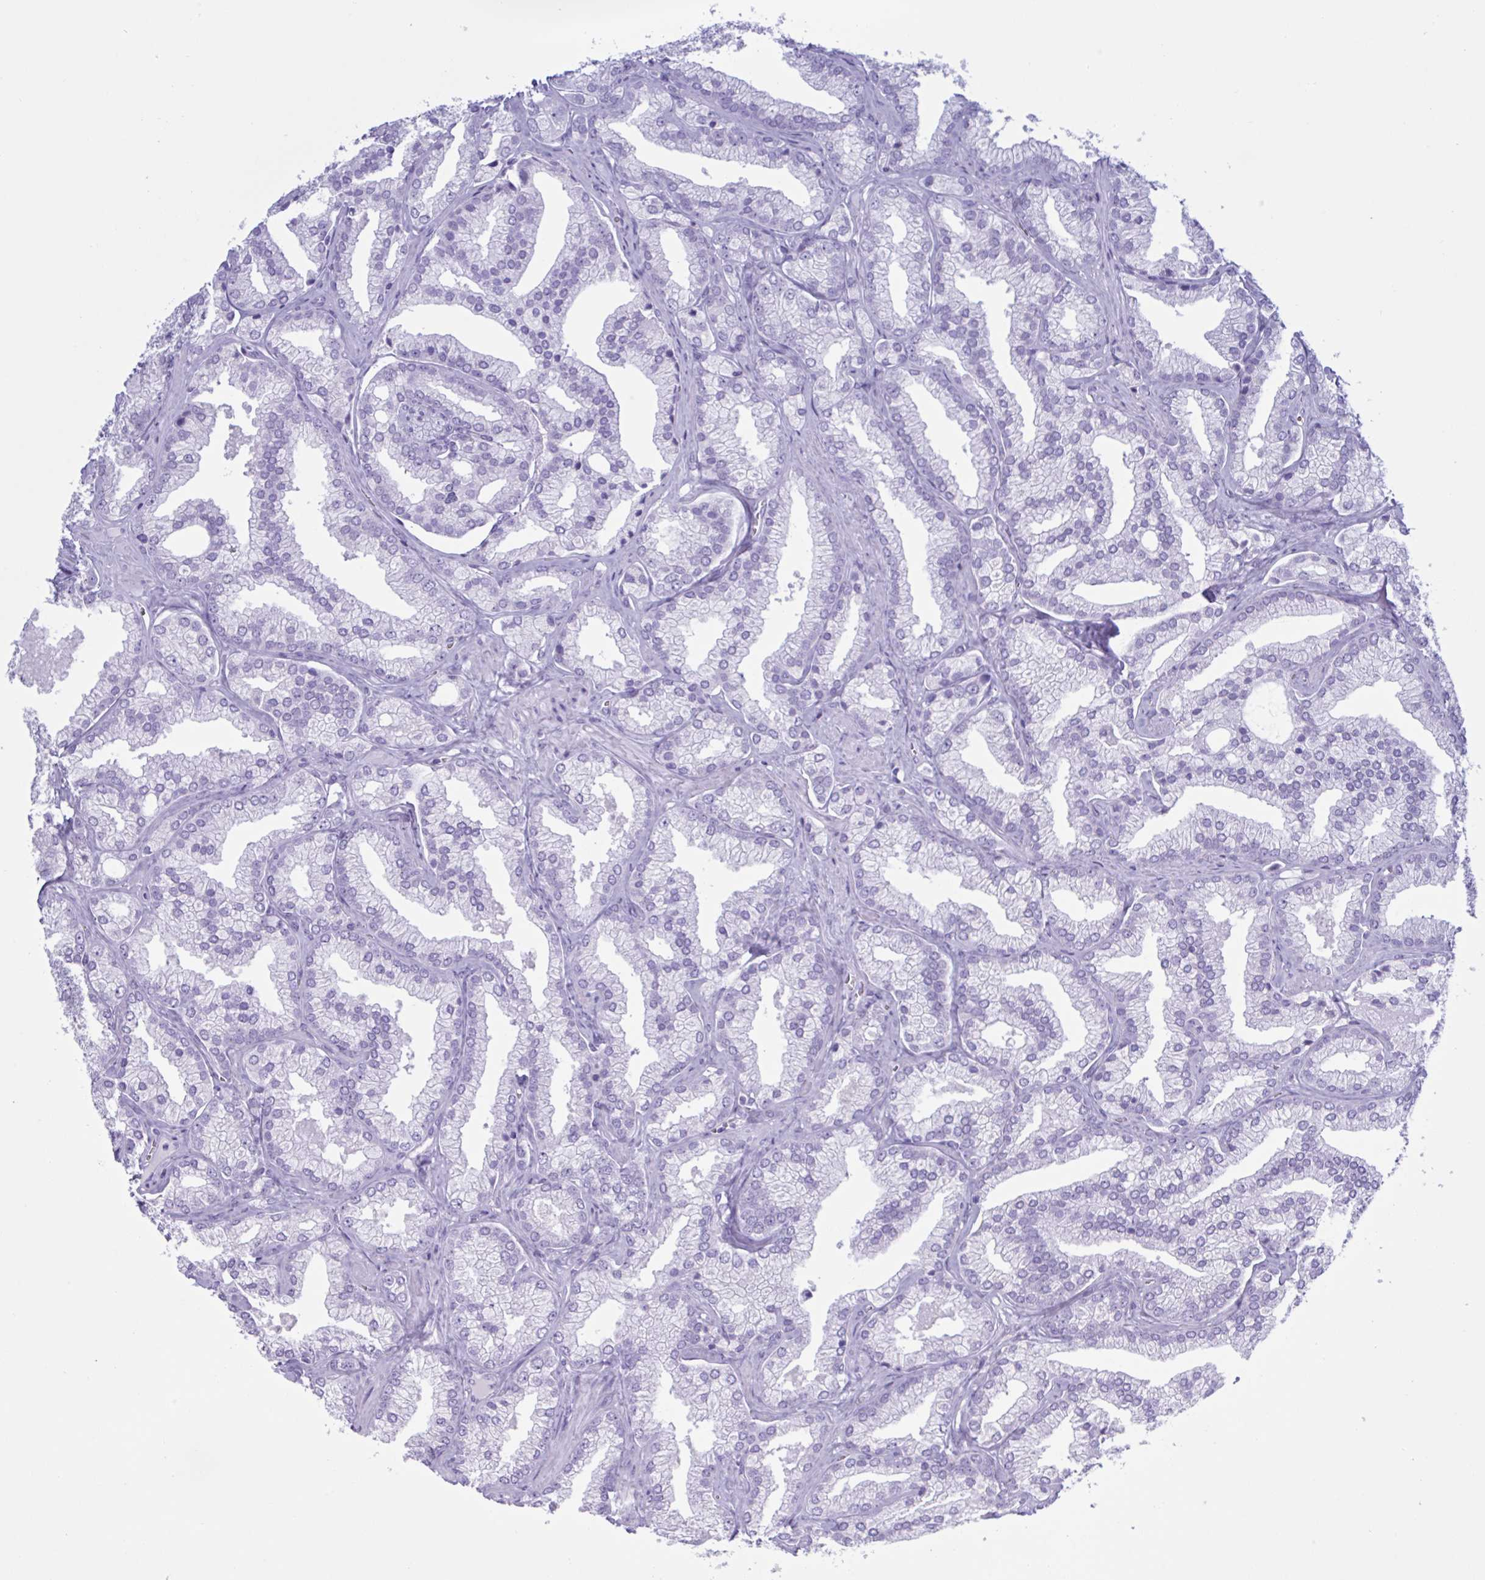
{"staining": {"intensity": "negative", "quantity": "none", "location": "none"}, "tissue": "prostate cancer", "cell_type": "Tumor cells", "image_type": "cancer", "snomed": [{"axis": "morphology", "description": "Adenocarcinoma, High grade"}, {"axis": "topography", "description": "Prostate"}], "caption": "High power microscopy micrograph of an IHC image of prostate high-grade adenocarcinoma, revealing no significant staining in tumor cells. (DAB IHC with hematoxylin counter stain).", "gene": "MRGPRG", "patient": {"sex": "male", "age": 68}}